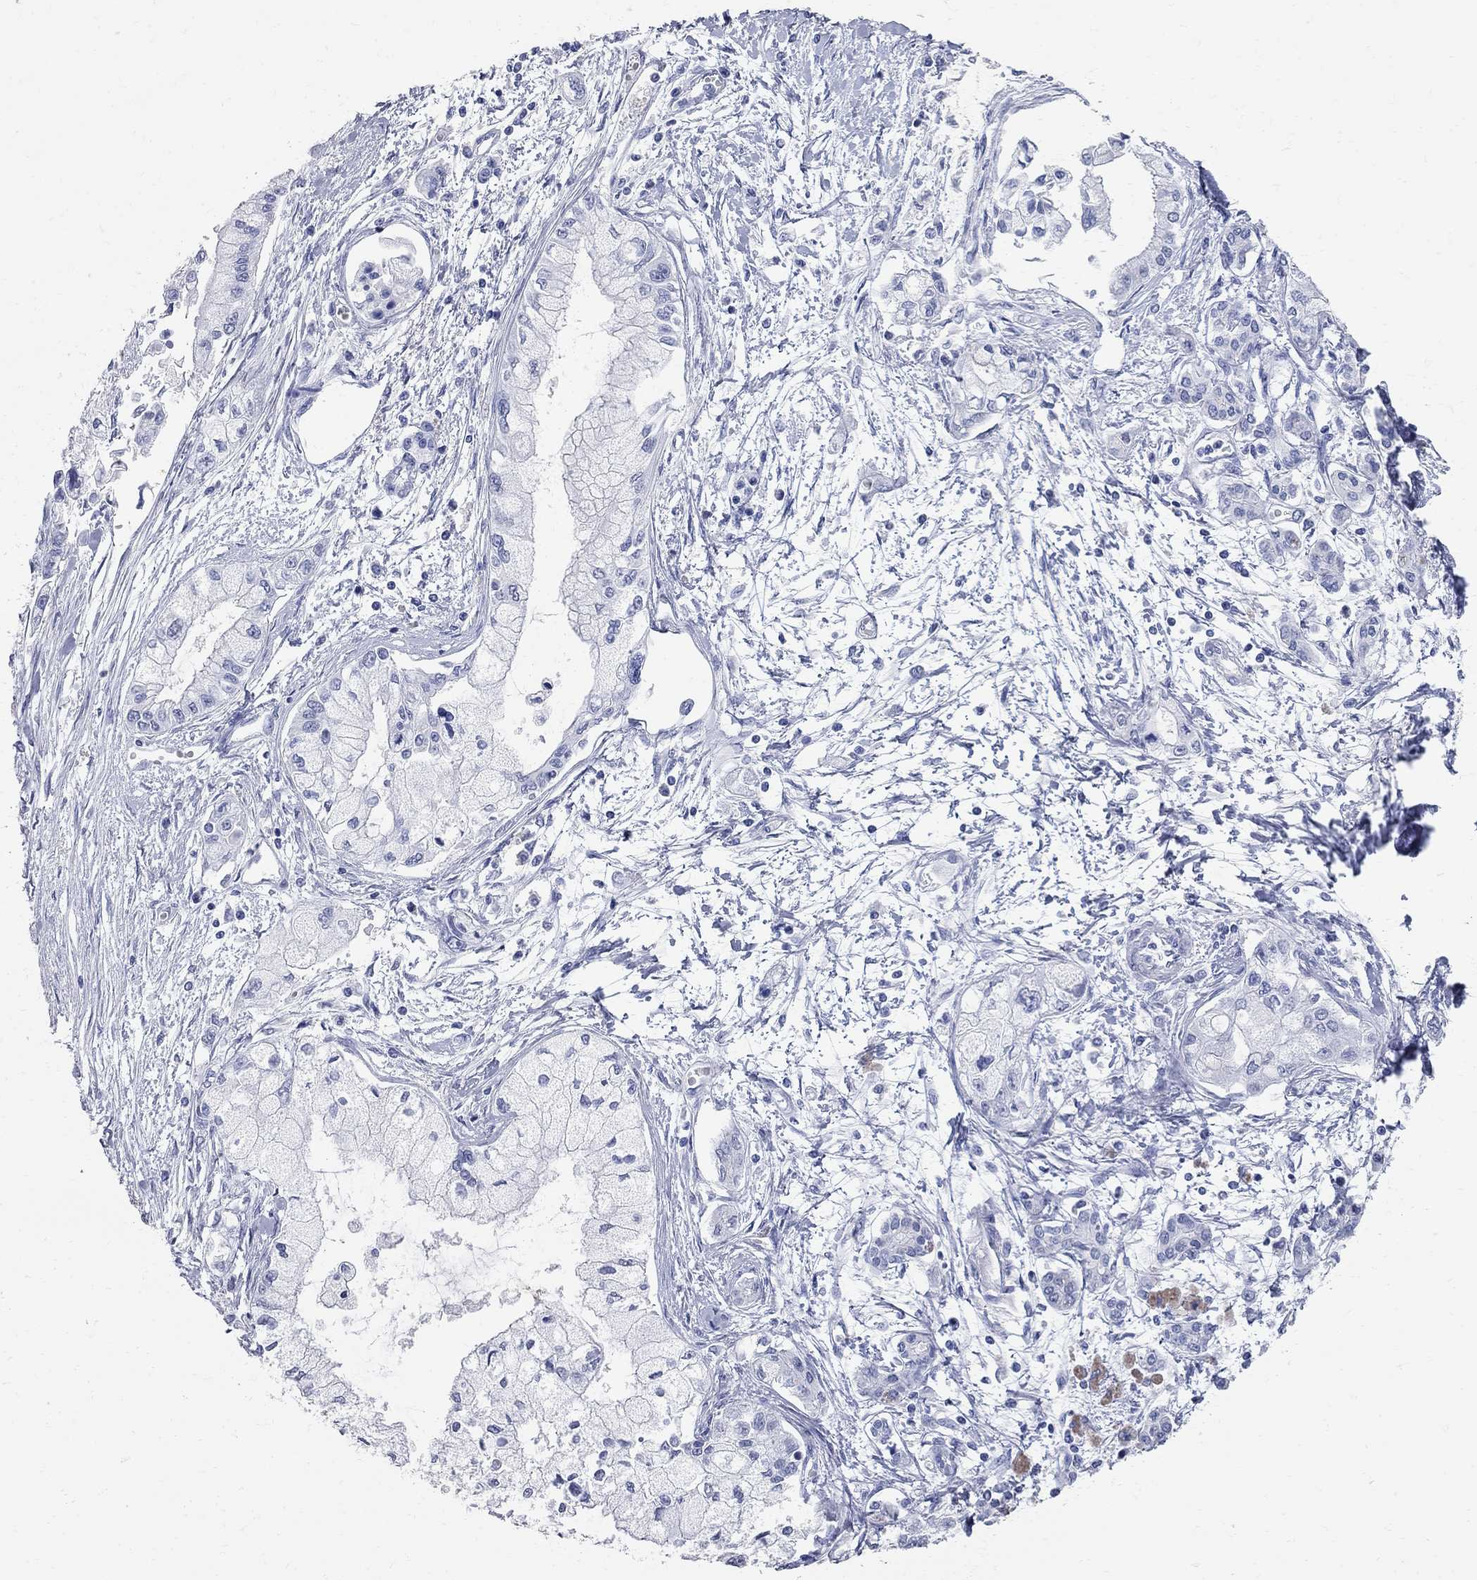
{"staining": {"intensity": "negative", "quantity": "none", "location": "none"}, "tissue": "pancreatic cancer", "cell_type": "Tumor cells", "image_type": "cancer", "snomed": [{"axis": "morphology", "description": "Adenocarcinoma, NOS"}, {"axis": "topography", "description": "Pancreas"}], "caption": "A high-resolution histopathology image shows IHC staining of pancreatic adenocarcinoma, which displays no significant staining in tumor cells.", "gene": "BPIFB1", "patient": {"sex": "male", "age": 54}}